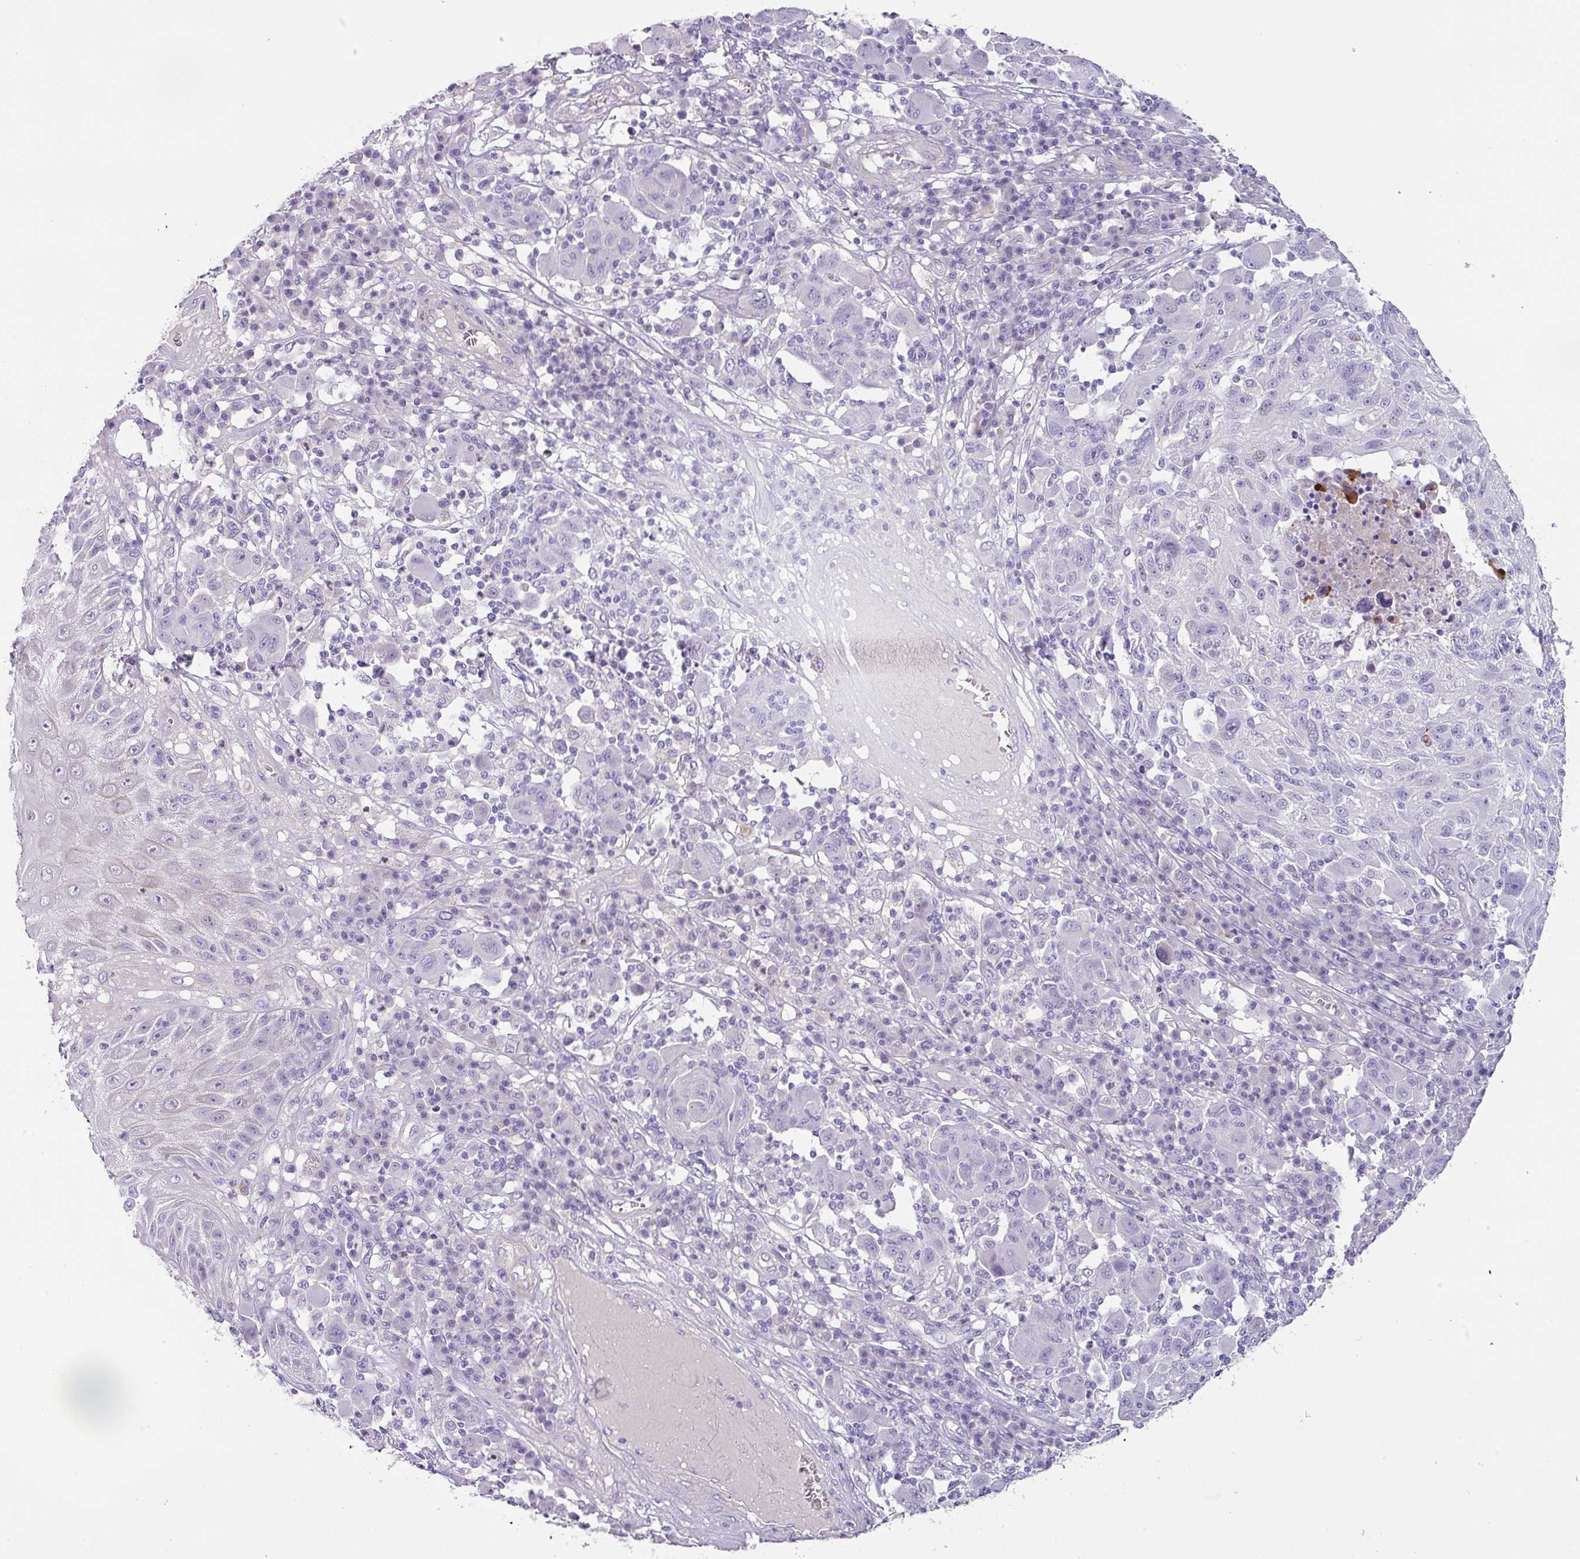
{"staining": {"intensity": "negative", "quantity": "none", "location": "none"}, "tissue": "melanoma", "cell_type": "Tumor cells", "image_type": "cancer", "snomed": [{"axis": "morphology", "description": "Malignant melanoma, NOS"}, {"axis": "topography", "description": "Skin"}], "caption": "Tumor cells are negative for brown protein staining in malignant melanoma.", "gene": "OR52N1", "patient": {"sex": "male", "age": 53}}